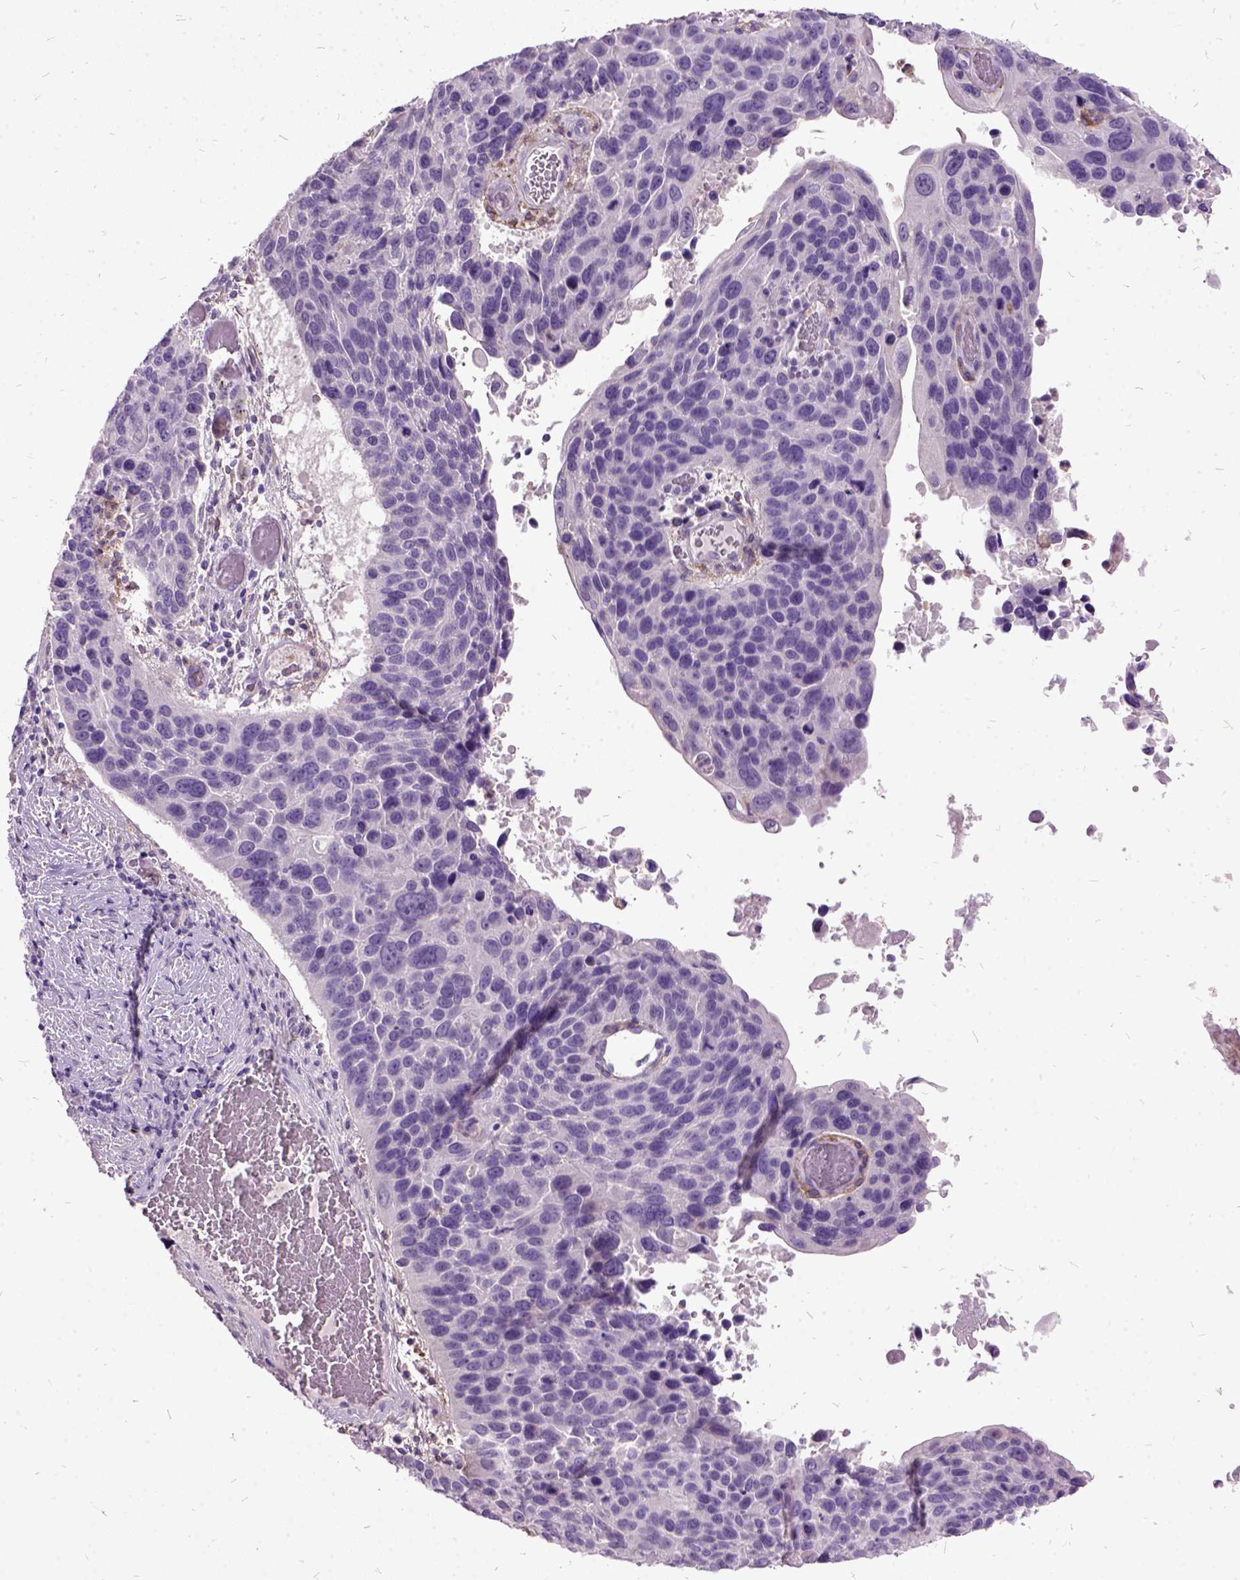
{"staining": {"intensity": "negative", "quantity": "none", "location": "none"}, "tissue": "lung cancer", "cell_type": "Tumor cells", "image_type": "cancer", "snomed": [{"axis": "morphology", "description": "Squamous cell carcinoma, NOS"}, {"axis": "topography", "description": "Lung"}], "caption": "An immunohistochemistry (IHC) histopathology image of lung cancer (squamous cell carcinoma) is shown. There is no staining in tumor cells of lung cancer (squamous cell carcinoma).", "gene": "MME", "patient": {"sex": "male", "age": 68}}